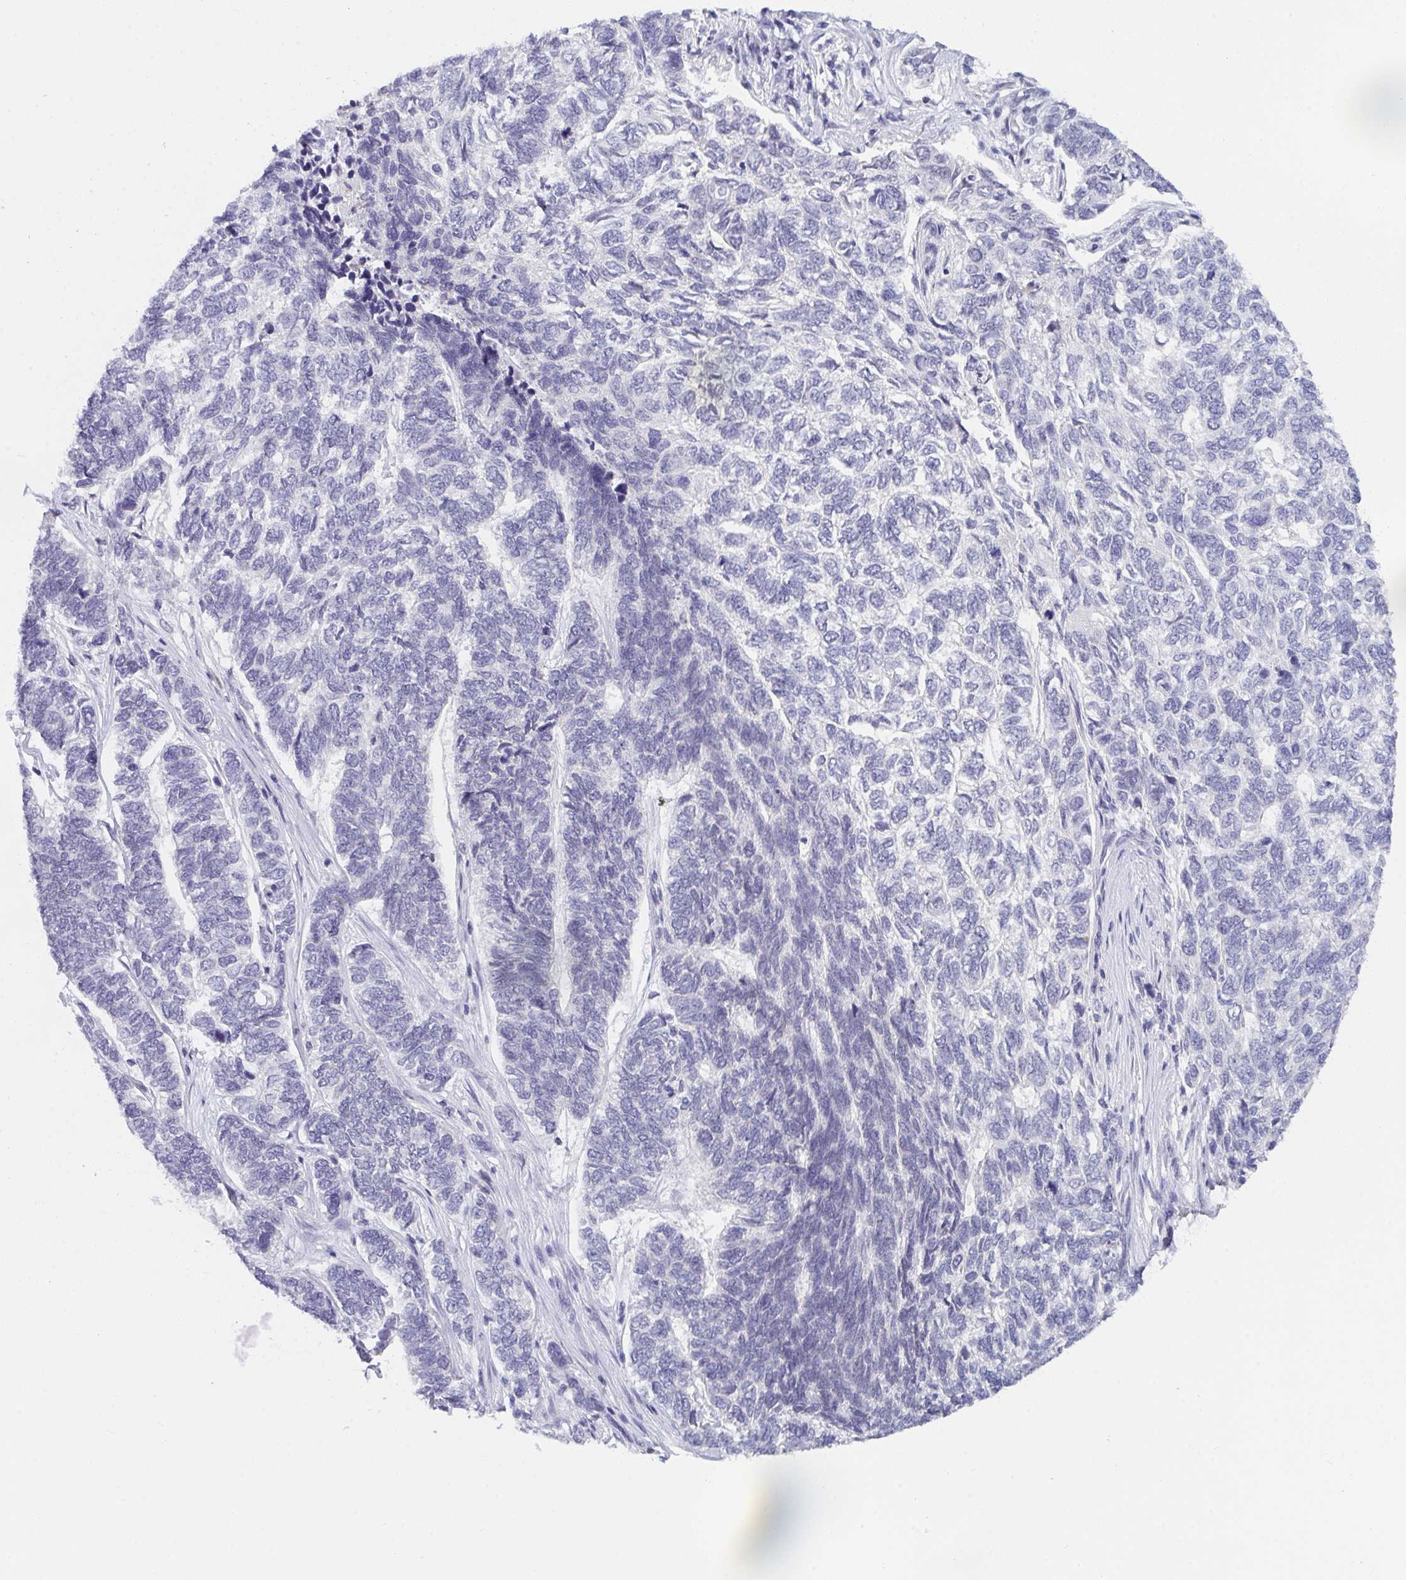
{"staining": {"intensity": "negative", "quantity": "none", "location": "none"}, "tissue": "skin cancer", "cell_type": "Tumor cells", "image_type": "cancer", "snomed": [{"axis": "morphology", "description": "Basal cell carcinoma"}, {"axis": "topography", "description": "Skin"}], "caption": "A histopathology image of human skin cancer (basal cell carcinoma) is negative for staining in tumor cells.", "gene": "BMAL2", "patient": {"sex": "female", "age": 65}}